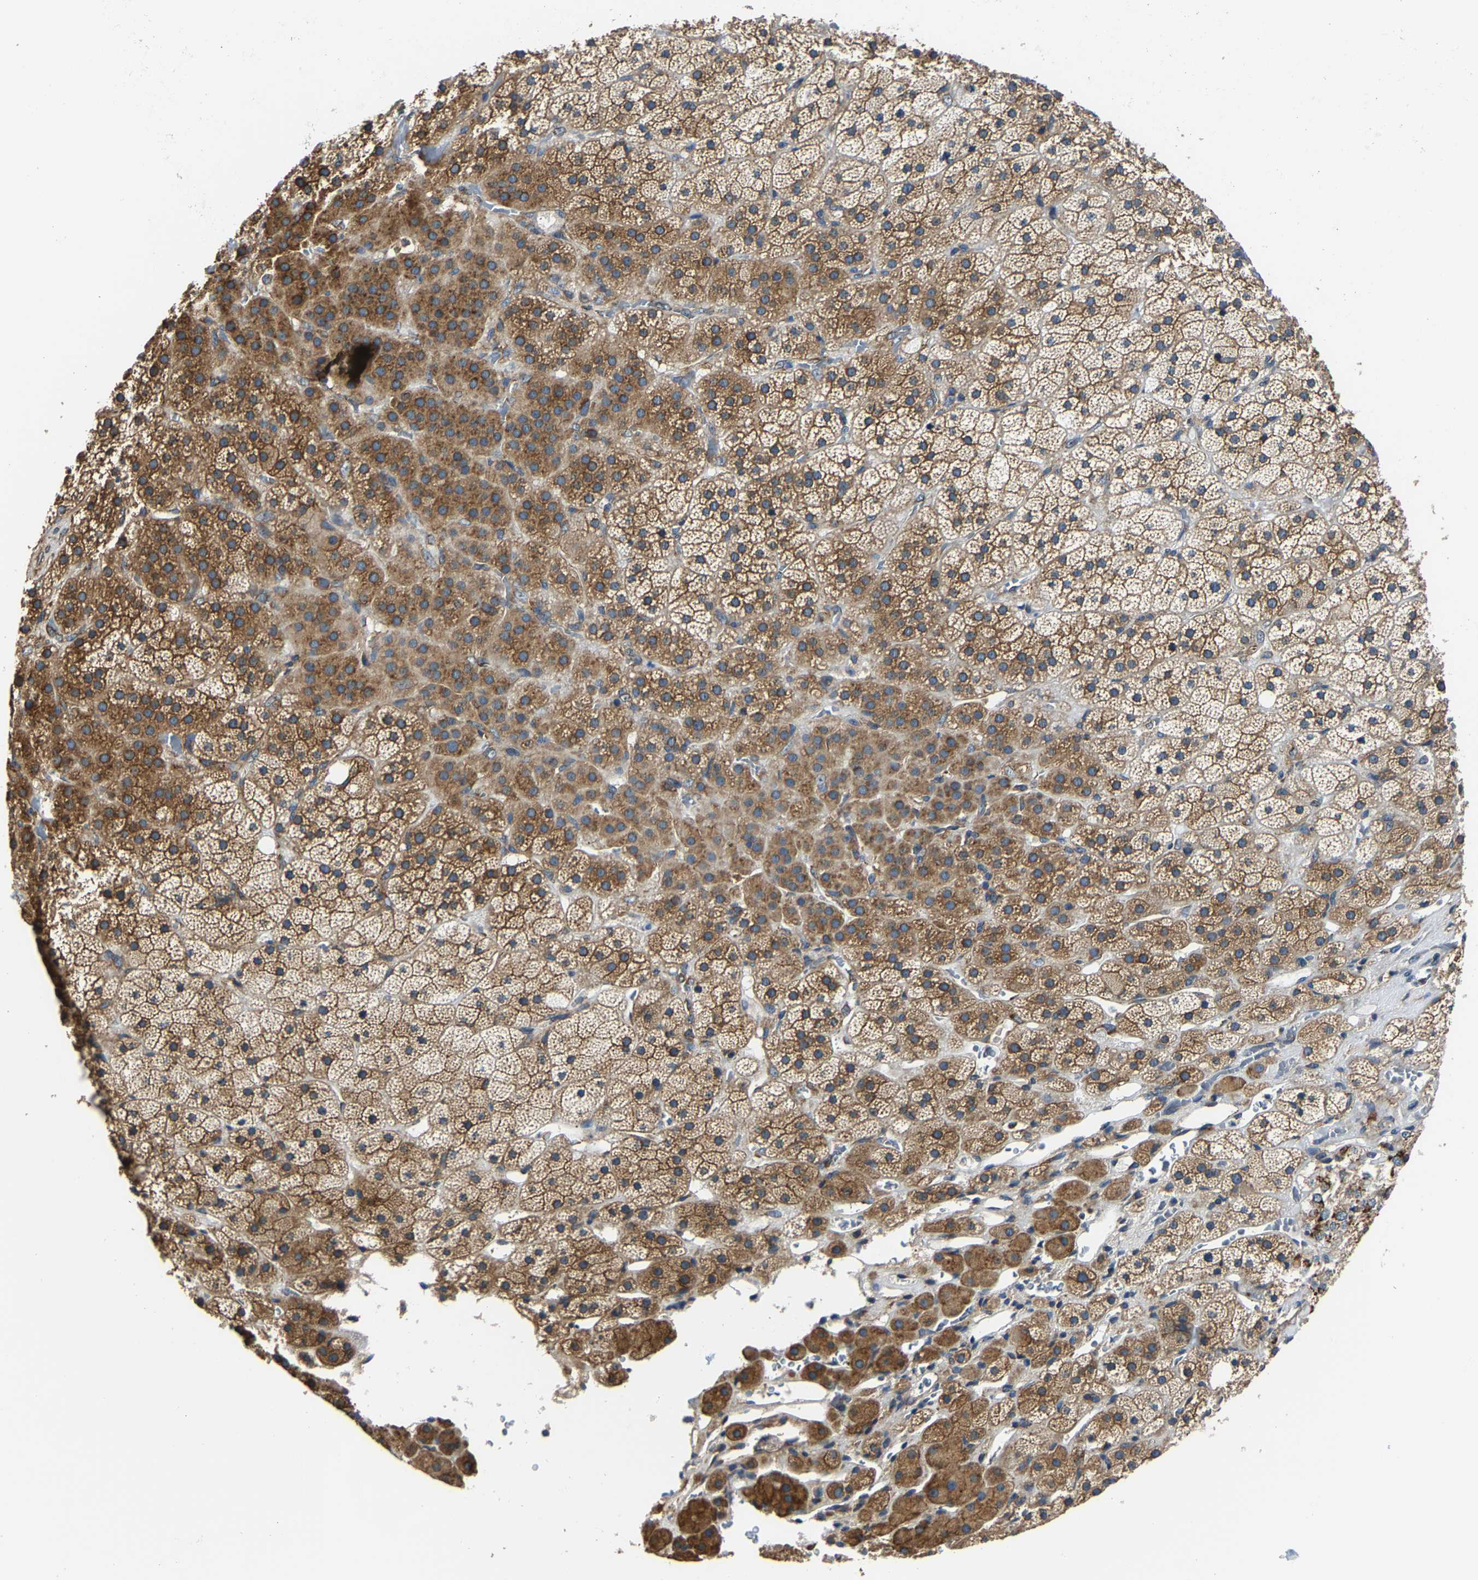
{"staining": {"intensity": "strong", "quantity": ">75%", "location": "cytoplasmic/membranous"}, "tissue": "adrenal gland", "cell_type": "Glandular cells", "image_type": "normal", "snomed": [{"axis": "morphology", "description": "Normal tissue, NOS"}, {"axis": "topography", "description": "Adrenal gland"}], "caption": "Immunohistochemistry (DAB (3,3'-diaminobenzidine)) staining of unremarkable human adrenal gland reveals strong cytoplasmic/membranous protein positivity in about >75% of glandular cells.", "gene": "G3BP2", "patient": {"sex": "male", "age": 57}}